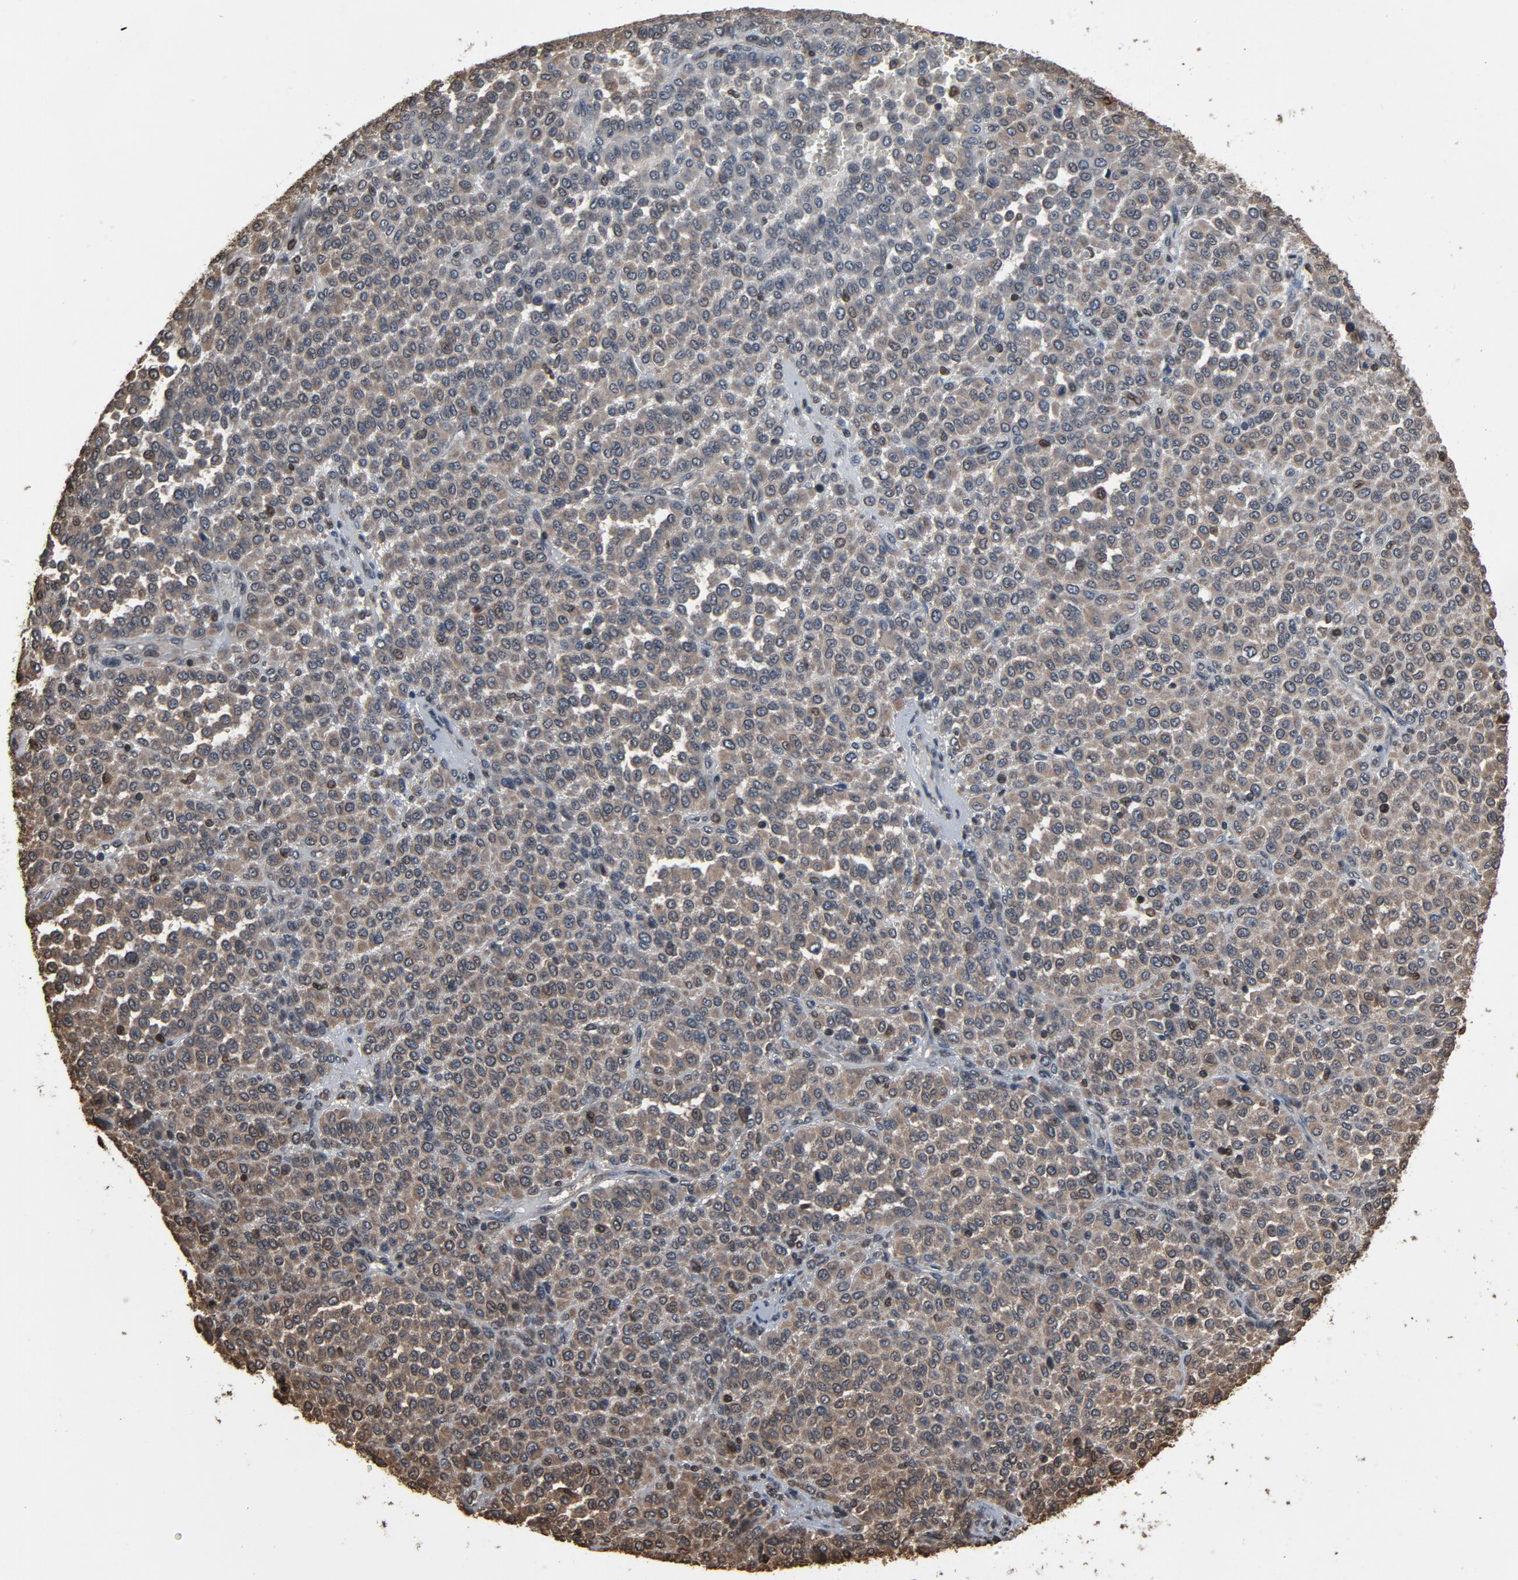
{"staining": {"intensity": "weak", "quantity": ">75%", "location": "cytoplasmic/membranous"}, "tissue": "melanoma", "cell_type": "Tumor cells", "image_type": "cancer", "snomed": [{"axis": "morphology", "description": "Malignant melanoma, Metastatic site"}, {"axis": "topography", "description": "Pancreas"}], "caption": "Protein expression by immunohistochemistry (IHC) shows weak cytoplasmic/membranous positivity in about >75% of tumor cells in malignant melanoma (metastatic site).", "gene": "UBE2D1", "patient": {"sex": "female", "age": 30}}